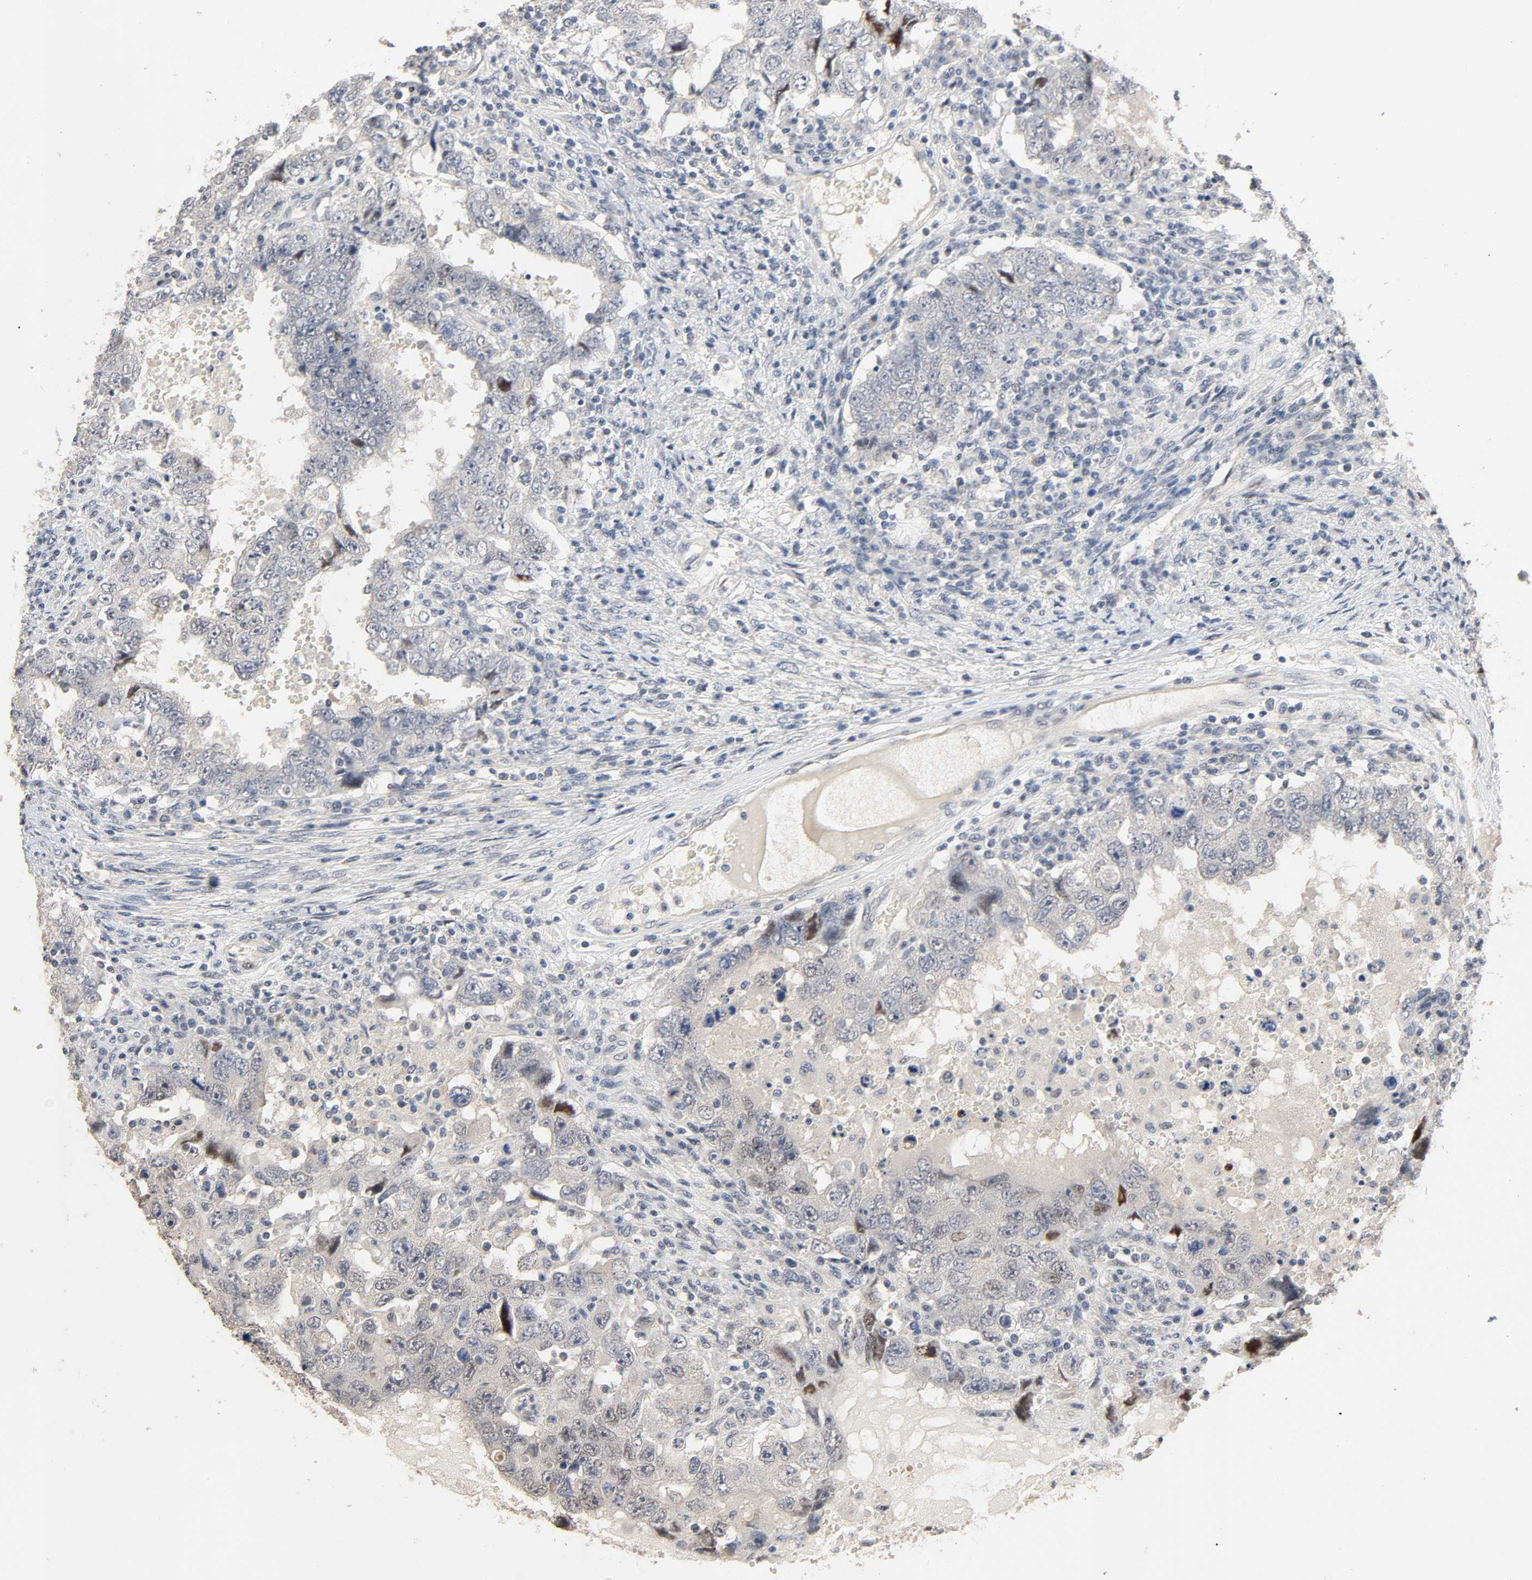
{"staining": {"intensity": "negative", "quantity": "none", "location": "none"}, "tissue": "testis cancer", "cell_type": "Tumor cells", "image_type": "cancer", "snomed": [{"axis": "morphology", "description": "Carcinoma, Embryonal, NOS"}, {"axis": "topography", "description": "Testis"}], "caption": "A histopathology image of embryonal carcinoma (testis) stained for a protein demonstrates no brown staining in tumor cells.", "gene": "MAGEA8", "patient": {"sex": "male", "age": 26}}